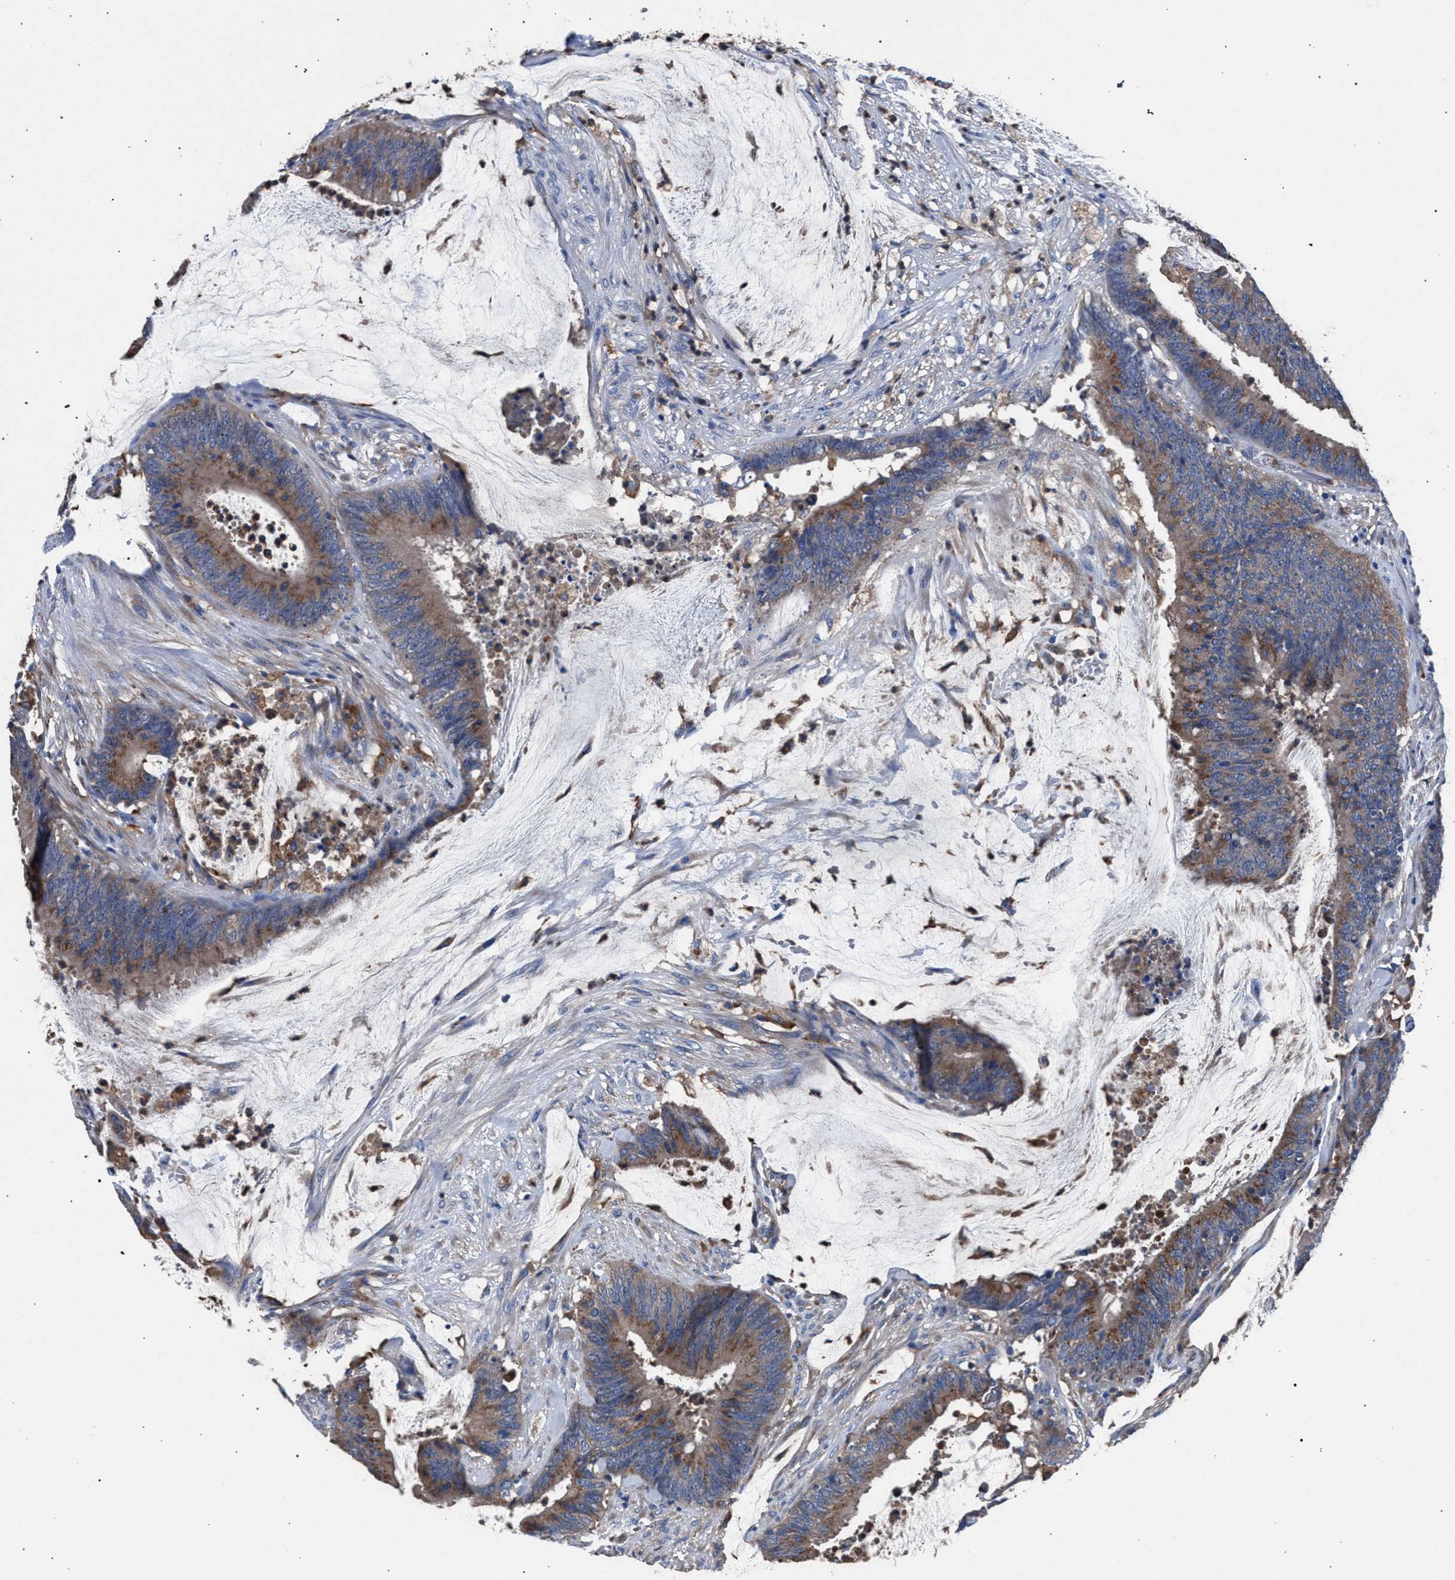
{"staining": {"intensity": "weak", "quantity": ">75%", "location": "cytoplasmic/membranous"}, "tissue": "colorectal cancer", "cell_type": "Tumor cells", "image_type": "cancer", "snomed": [{"axis": "morphology", "description": "Adenocarcinoma, NOS"}, {"axis": "topography", "description": "Rectum"}], "caption": "Approximately >75% of tumor cells in human colorectal cancer demonstrate weak cytoplasmic/membranous protein staining as visualized by brown immunohistochemical staining.", "gene": "ATP6V0A1", "patient": {"sex": "female", "age": 66}}